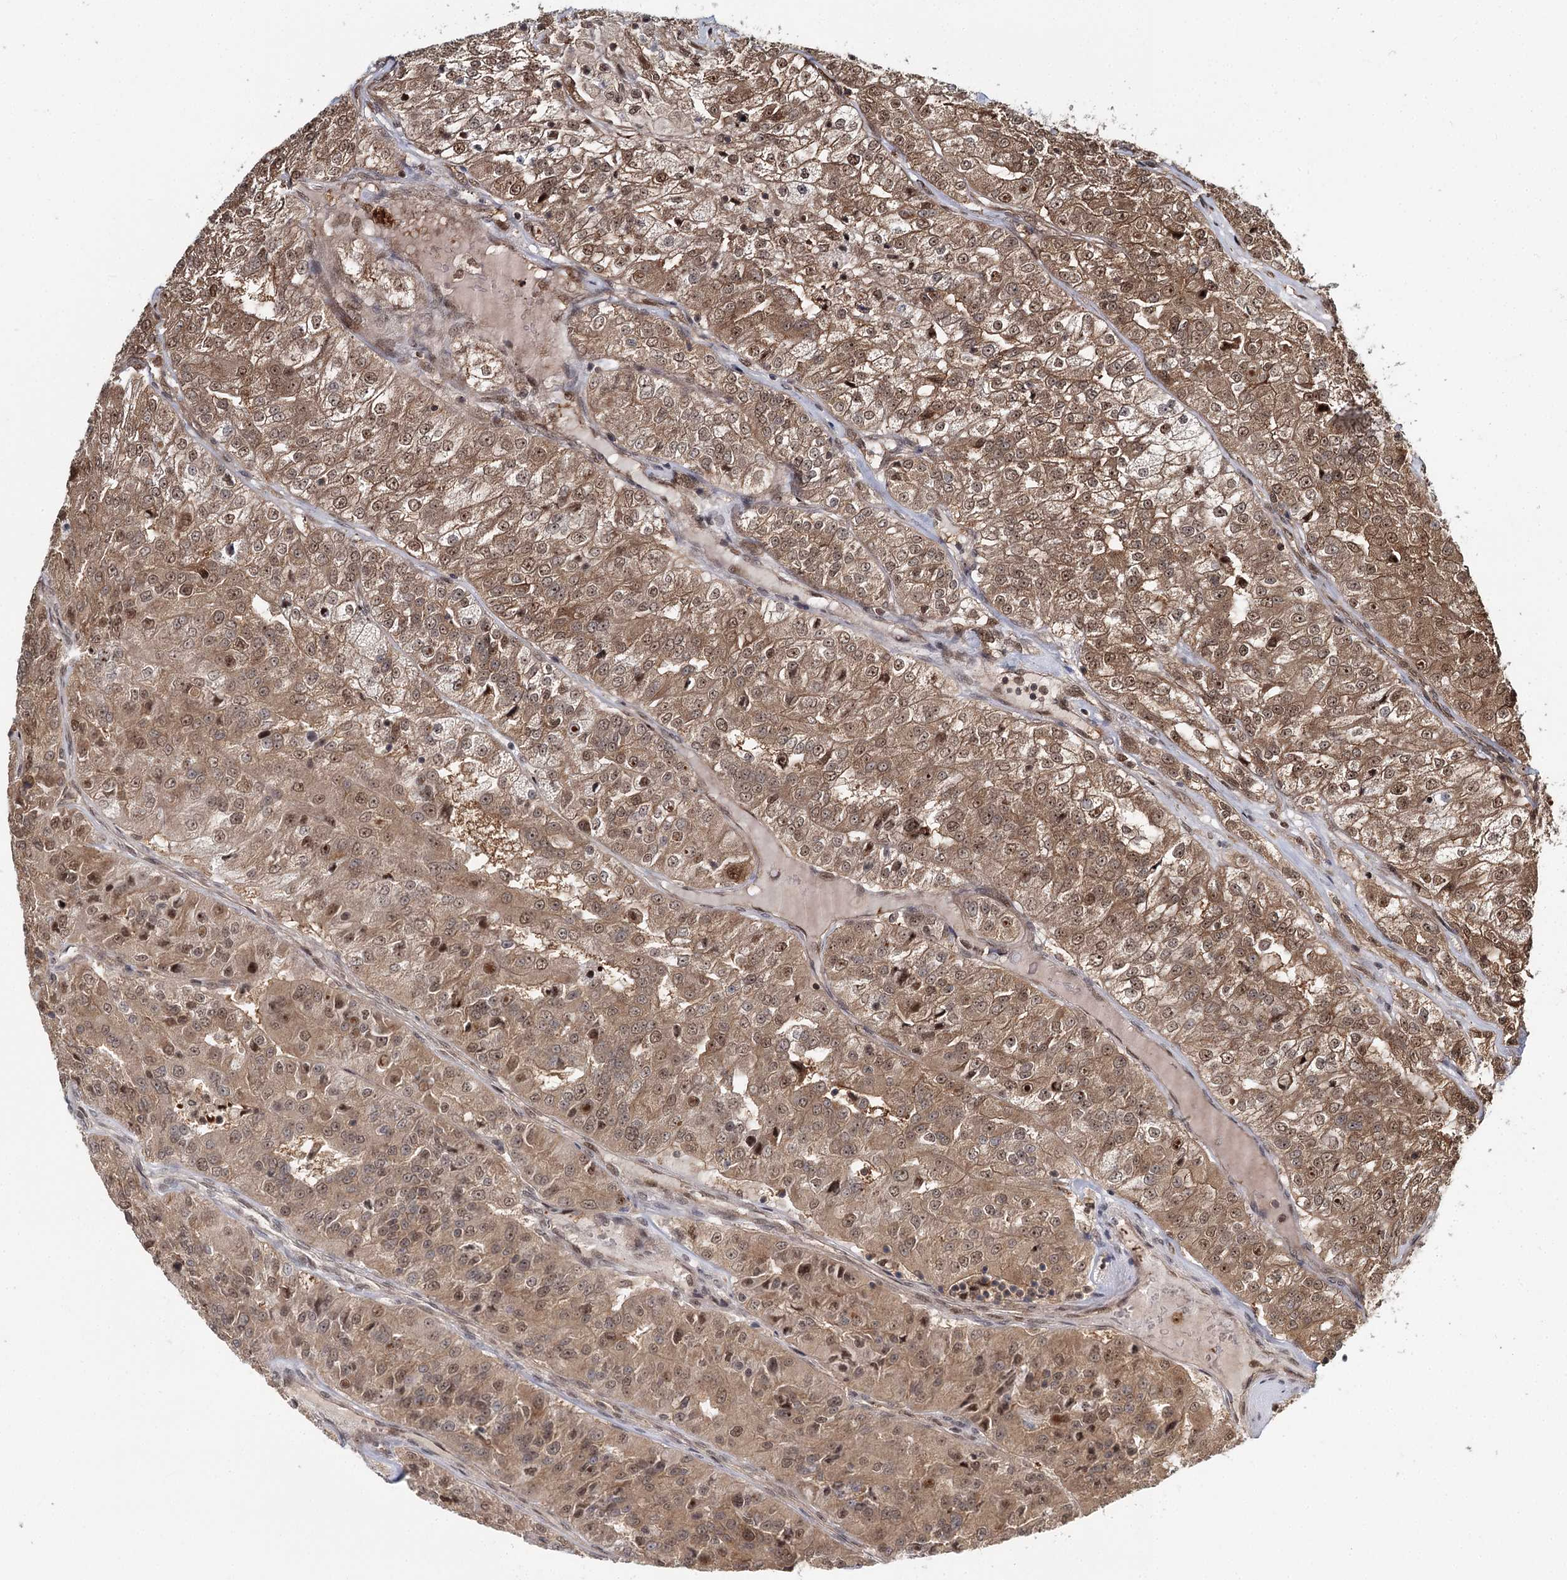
{"staining": {"intensity": "moderate", "quantity": ">75%", "location": "cytoplasmic/membranous,nuclear"}, "tissue": "renal cancer", "cell_type": "Tumor cells", "image_type": "cancer", "snomed": [{"axis": "morphology", "description": "Adenocarcinoma, NOS"}, {"axis": "topography", "description": "Kidney"}], "caption": "Renal adenocarcinoma stained with a protein marker reveals moderate staining in tumor cells.", "gene": "N6AMT1", "patient": {"sex": "female", "age": 63}}